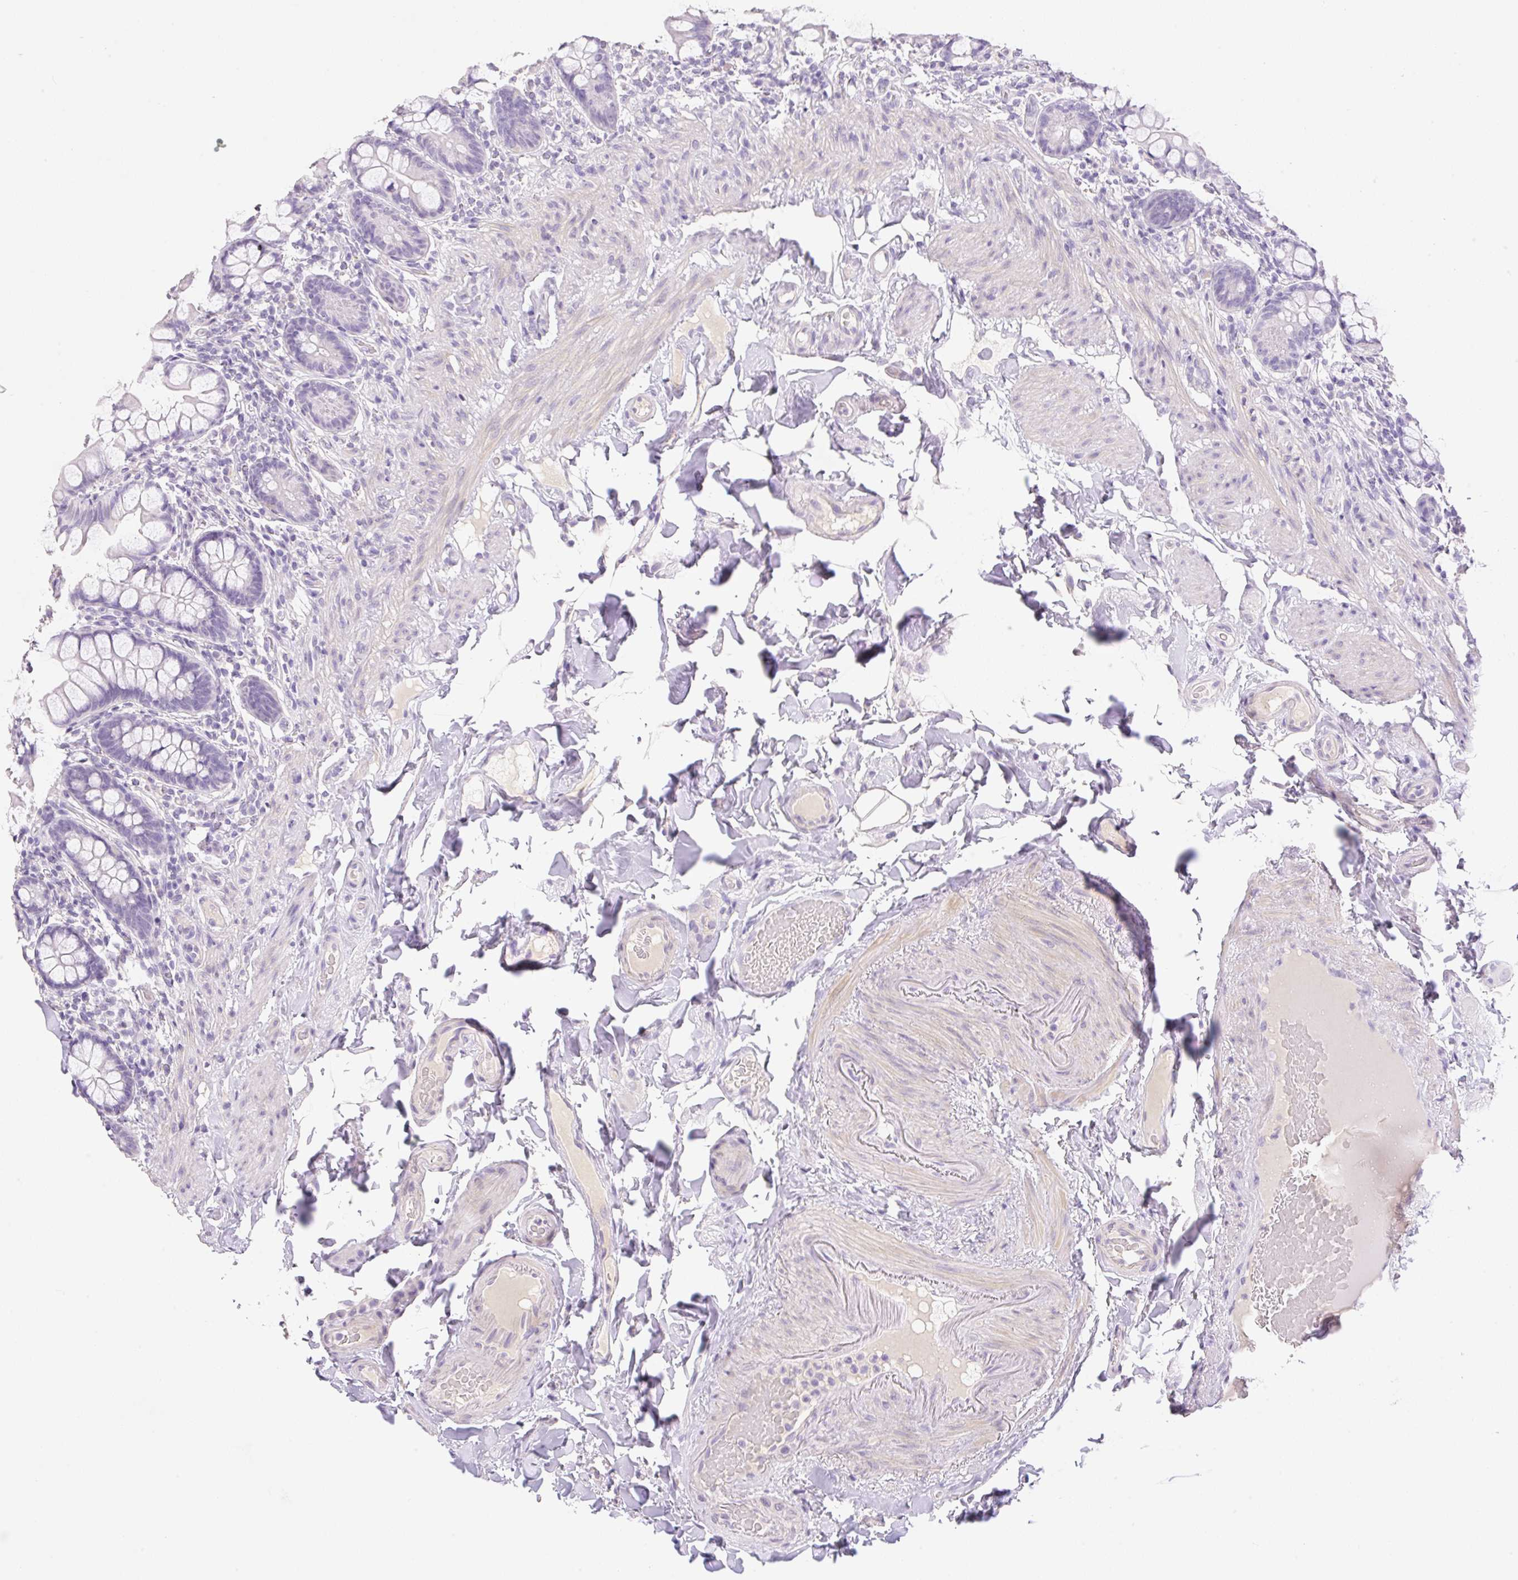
{"staining": {"intensity": "negative", "quantity": "none", "location": "none"}, "tissue": "small intestine", "cell_type": "Glandular cells", "image_type": "normal", "snomed": [{"axis": "morphology", "description": "Normal tissue, NOS"}, {"axis": "topography", "description": "Small intestine"}], "caption": "The photomicrograph reveals no staining of glandular cells in benign small intestine. The staining was performed using DAB (3,3'-diaminobenzidine) to visualize the protein expression in brown, while the nuclei were stained in blue with hematoxylin (Magnification: 20x).", "gene": "HCRTR2", "patient": {"sex": "male", "age": 70}}